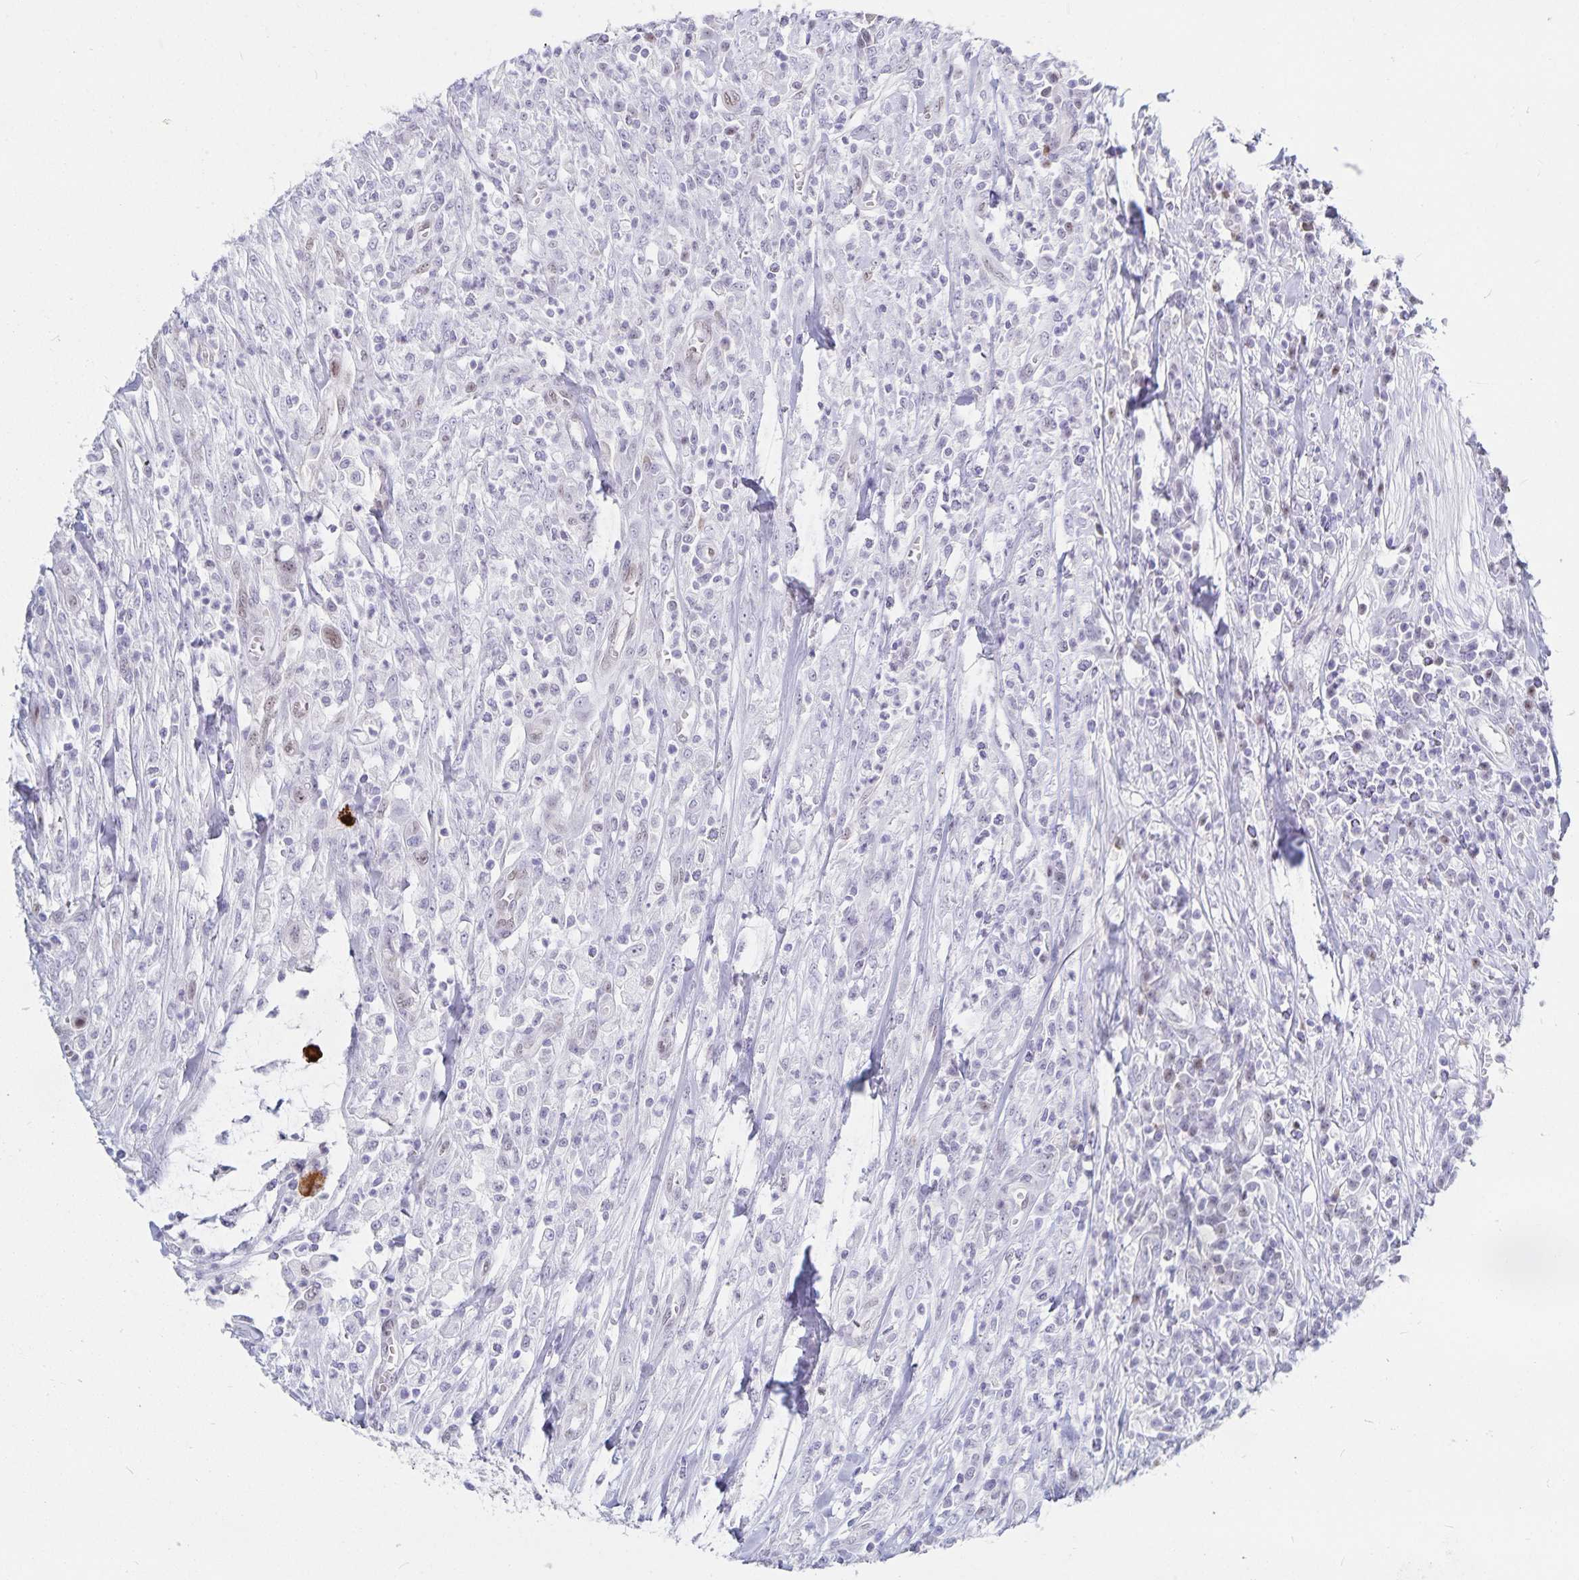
{"staining": {"intensity": "negative", "quantity": "none", "location": "none"}, "tissue": "colorectal cancer", "cell_type": "Tumor cells", "image_type": "cancer", "snomed": [{"axis": "morphology", "description": "Adenocarcinoma, NOS"}, {"axis": "topography", "description": "Colon"}], "caption": "This is an IHC photomicrograph of adenocarcinoma (colorectal). There is no expression in tumor cells.", "gene": "HMGB3", "patient": {"sex": "male", "age": 65}}